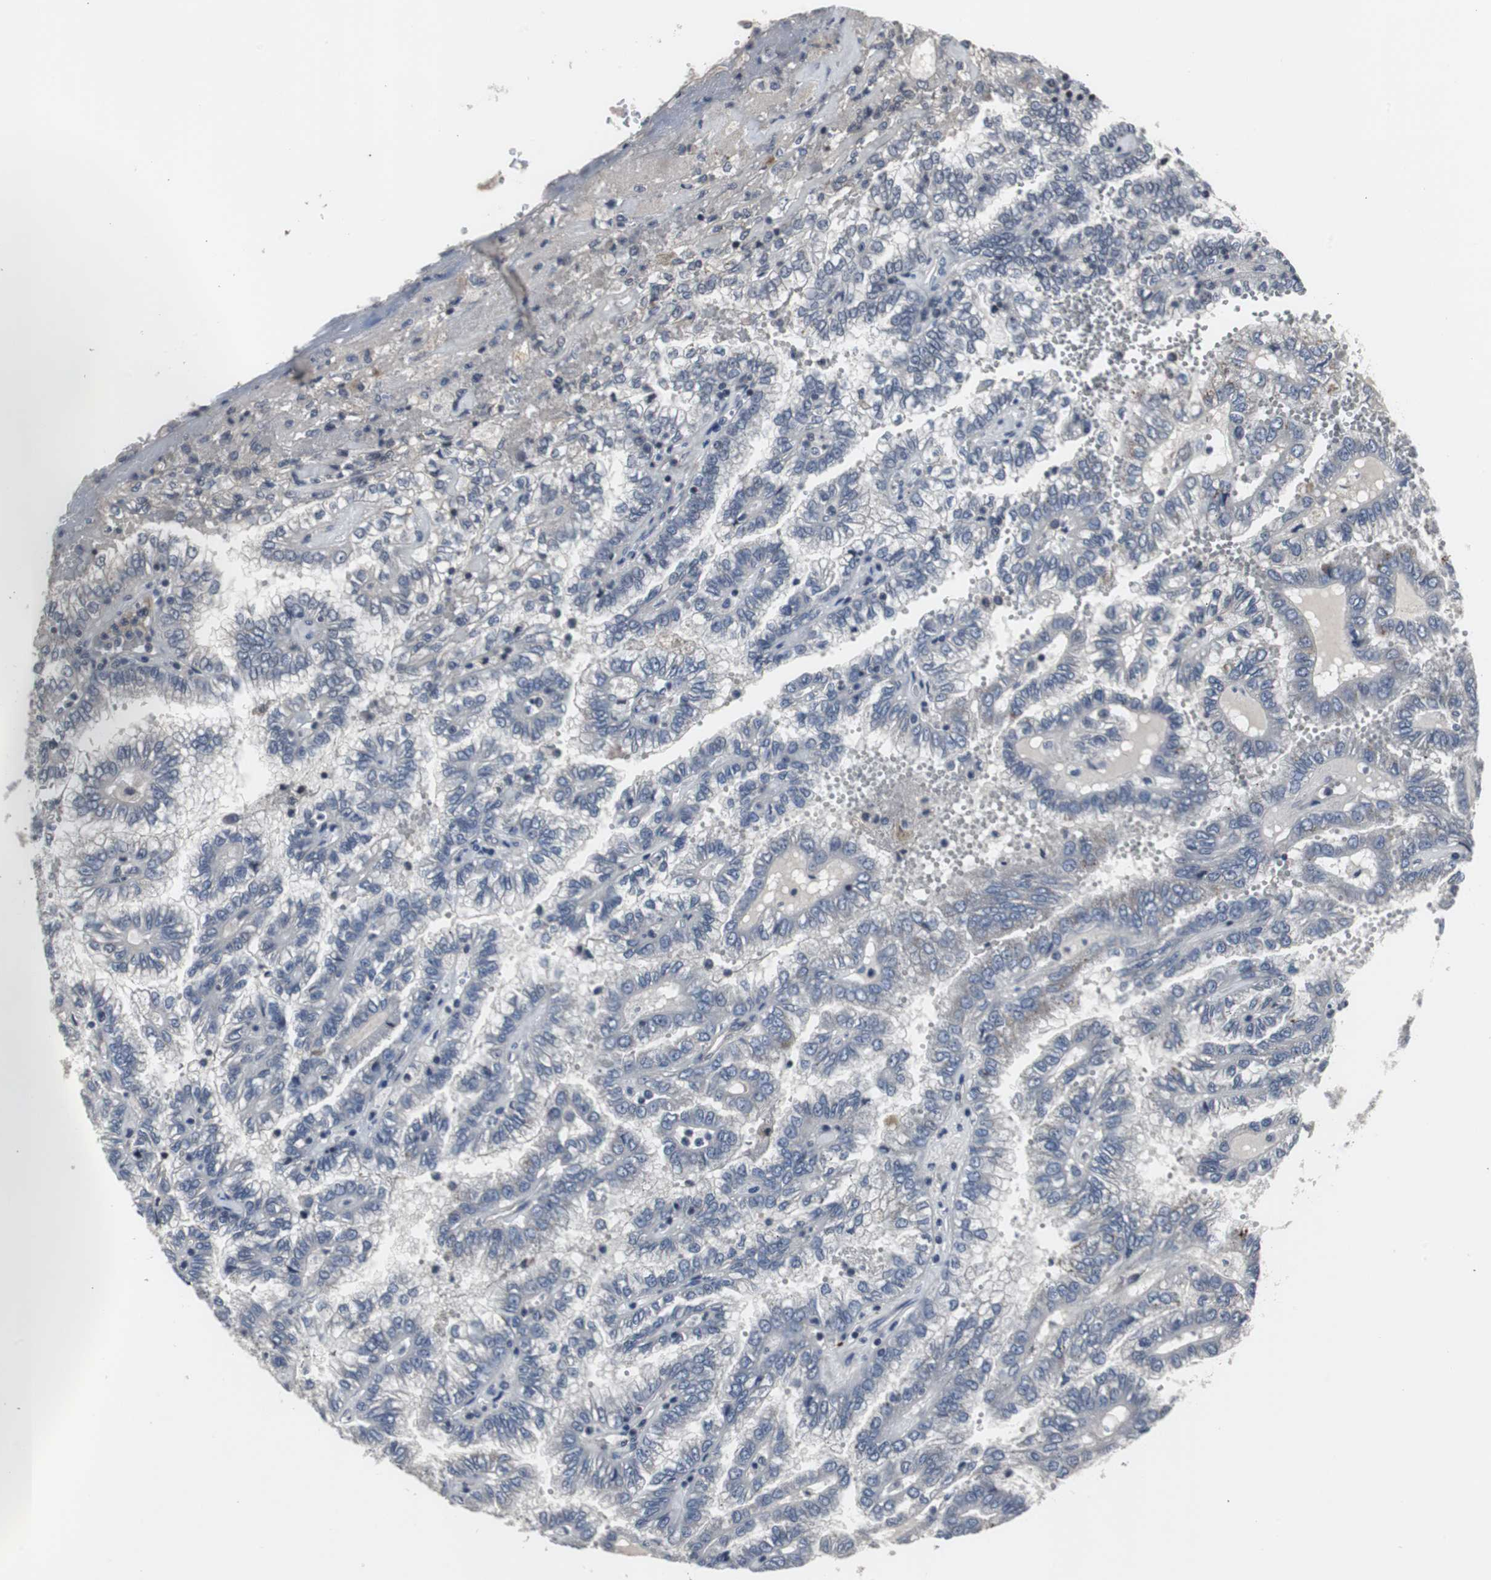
{"staining": {"intensity": "negative", "quantity": "none", "location": "none"}, "tissue": "renal cancer", "cell_type": "Tumor cells", "image_type": "cancer", "snomed": [{"axis": "morphology", "description": "Inflammation, NOS"}, {"axis": "morphology", "description": "Adenocarcinoma, NOS"}, {"axis": "topography", "description": "Kidney"}], "caption": "An immunohistochemistry micrograph of renal cancer (adenocarcinoma) is shown. There is no staining in tumor cells of renal cancer (adenocarcinoma).", "gene": "CRADD", "patient": {"sex": "male", "age": 68}}